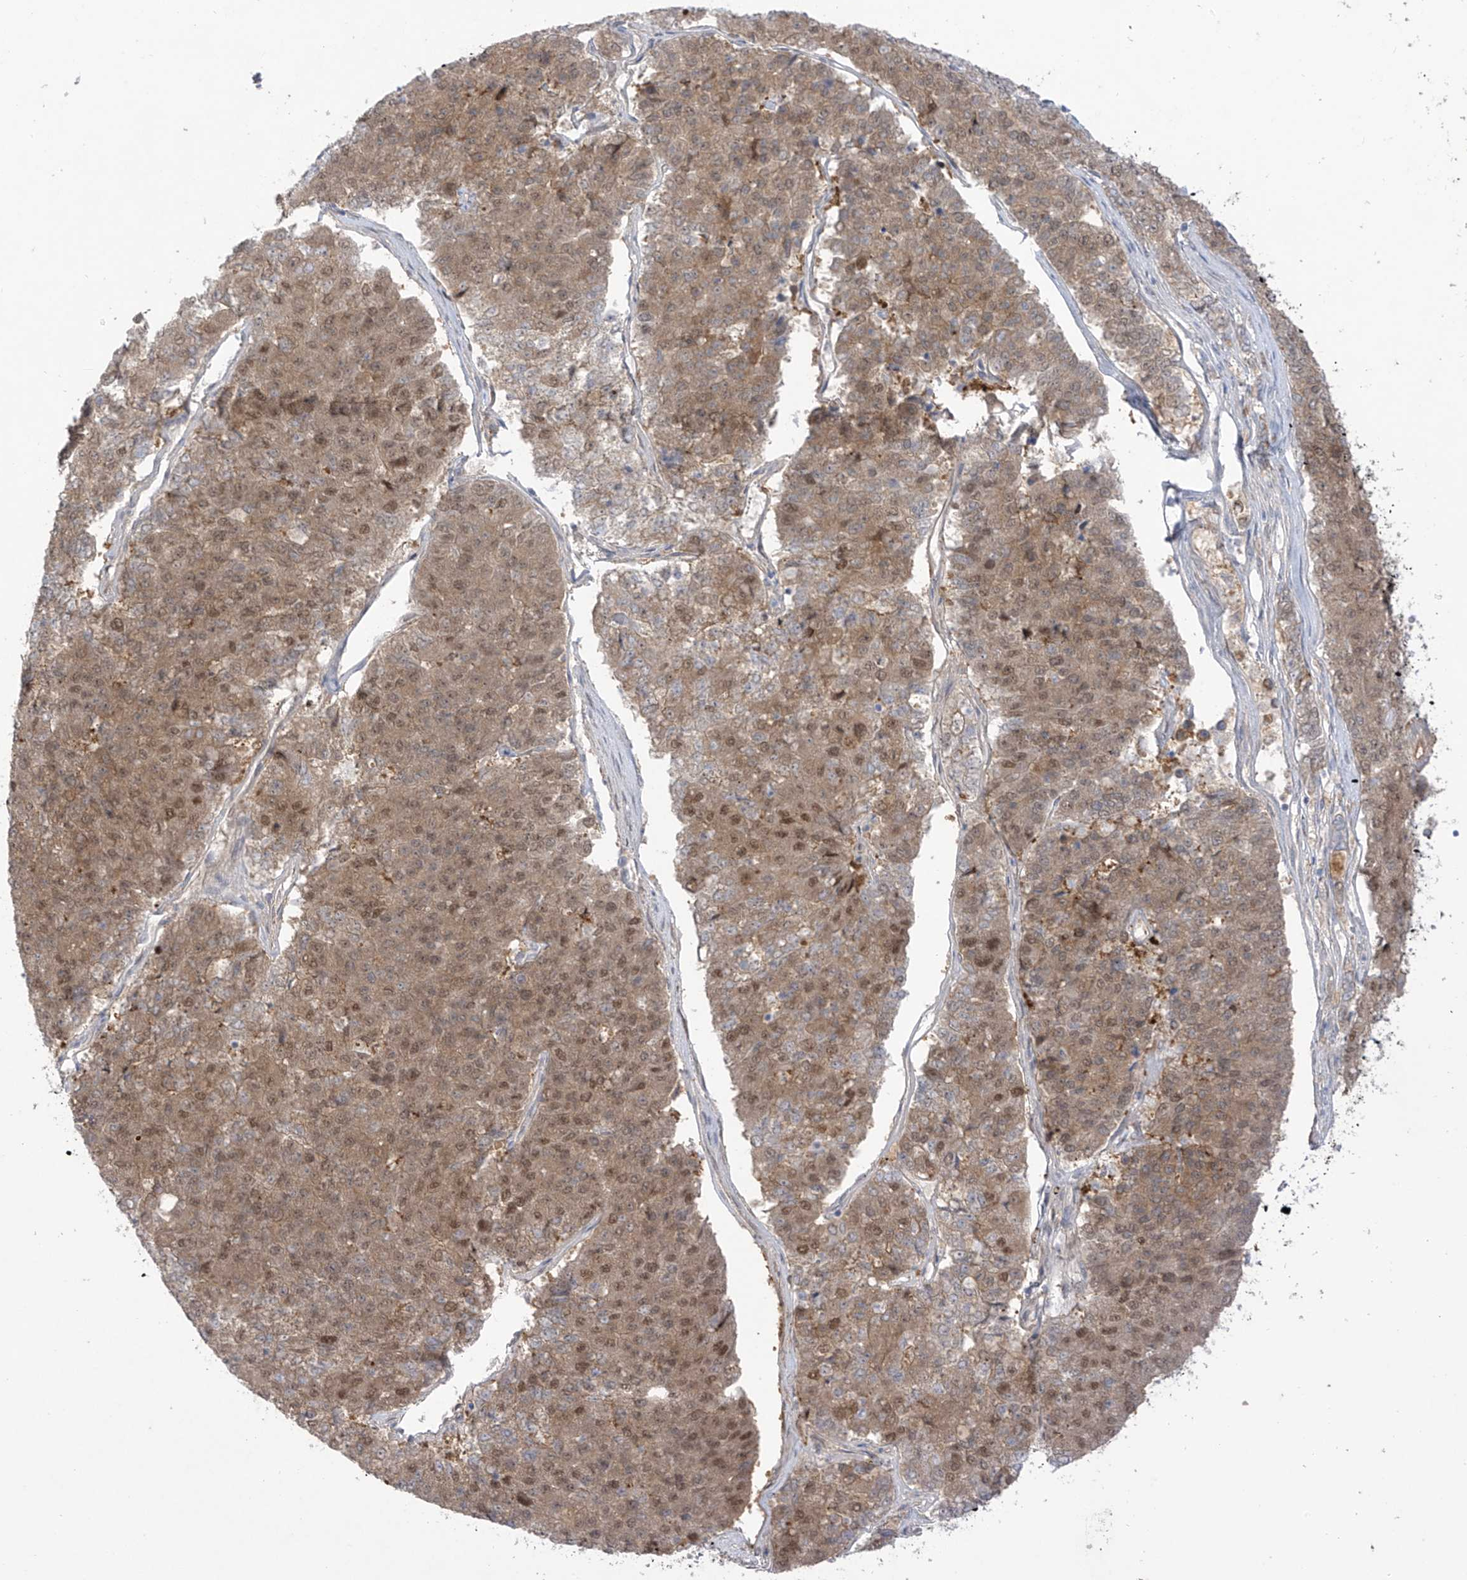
{"staining": {"intensity": "moderate", "quantity": ">75%", "location": "cytoplasmic/membranous,nuclear"}, "tissue": "pancreatic cancer", "cell_type": "Tumor cells", "image_type": "cancer", "snomed": [{"axis": "morphology", "description": "Adenocarcinoma, NOS"}, {"axis": "topography", "description": "Pancreas"}], "caption": "The histopathology image demonstrates staining of pancreatic cancer (adenocarcinoma), revealing moderate cytoplasmic/membranous and nuclear protein staining (brown color) within tumor cells. (Brightfield microscopy of DAB IHC at high magnification).", "gene": "EIPR1", "patient": {"sex": "male", "age": 50}}